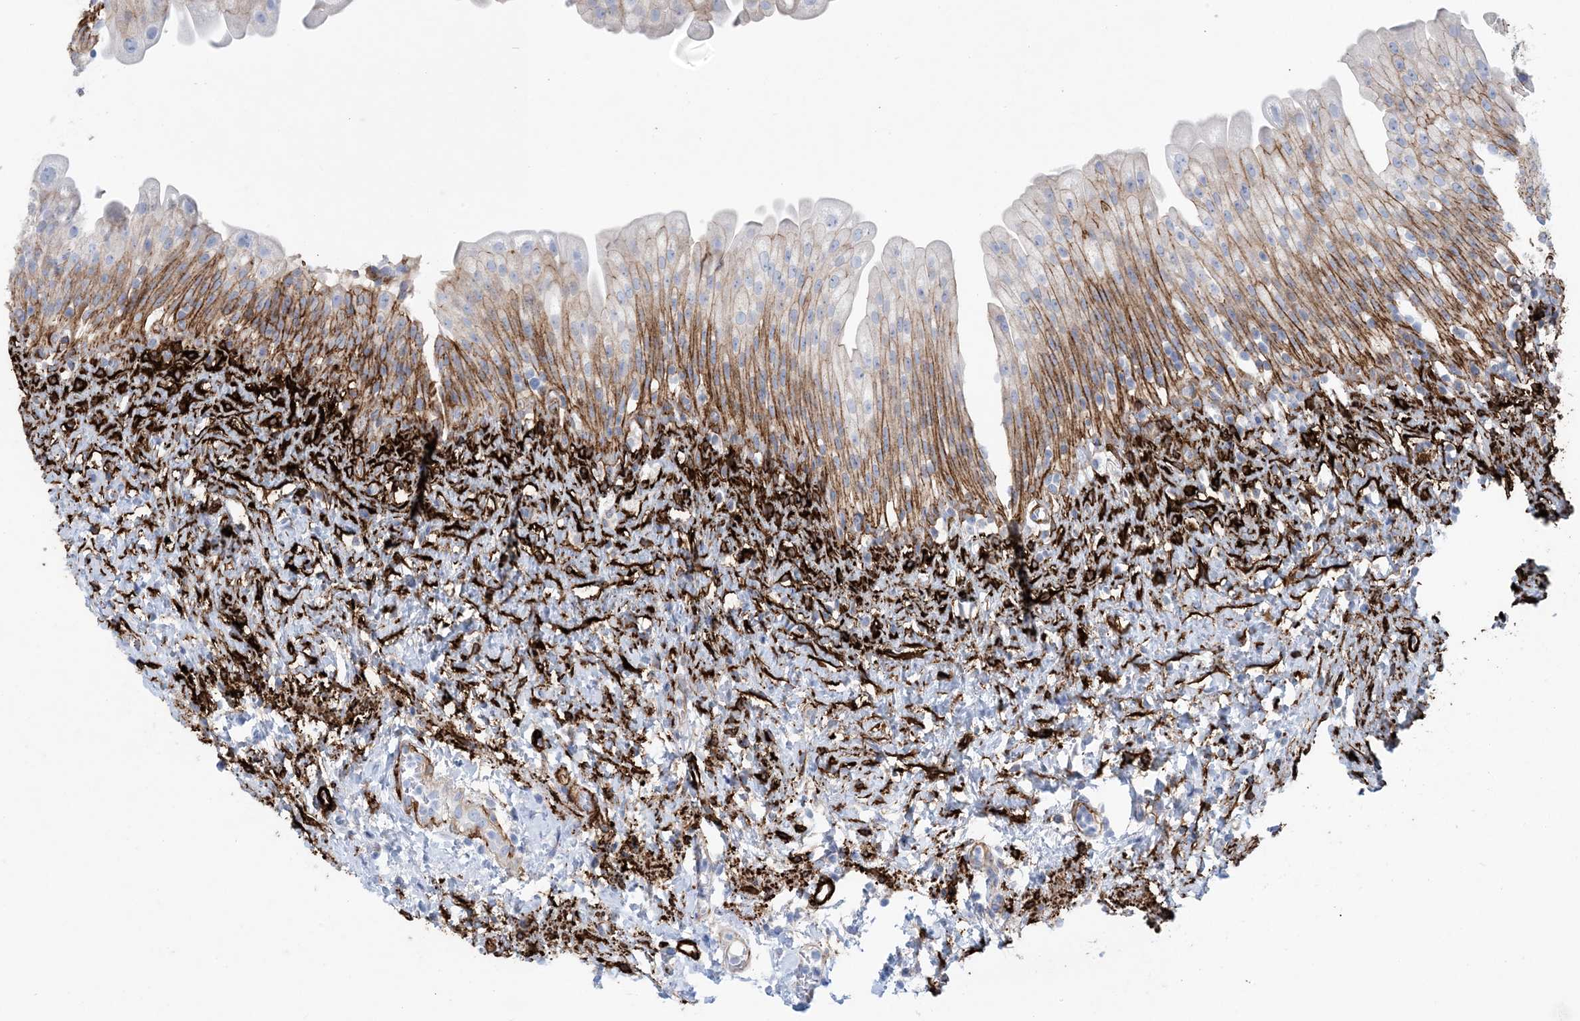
{"staining": {"intensity": "moderate", "quantity": "25%-75%", "location": "cytoplasmic/membranous"}, "tissue": "urinary bladder", "cell_type": "Urothelial cells", "image_type": "normal", "snomed": [{"axis": "morphology", "description": "Normal tissue, NOS"}, {"axis": "topography", "description": "Urinary bladder"}], "caption": "Unremarkable urinary bladder demonstrates moderate cytoplasmic/membranous positivity in about 25%-75% of urothelial cells Using DAB (brown) and hematoxylin (blue) stains, captured at high magnification using brightfield microscopy..", "gene": "SHANK1", "patient": {"sex": "female", "age": 27}}